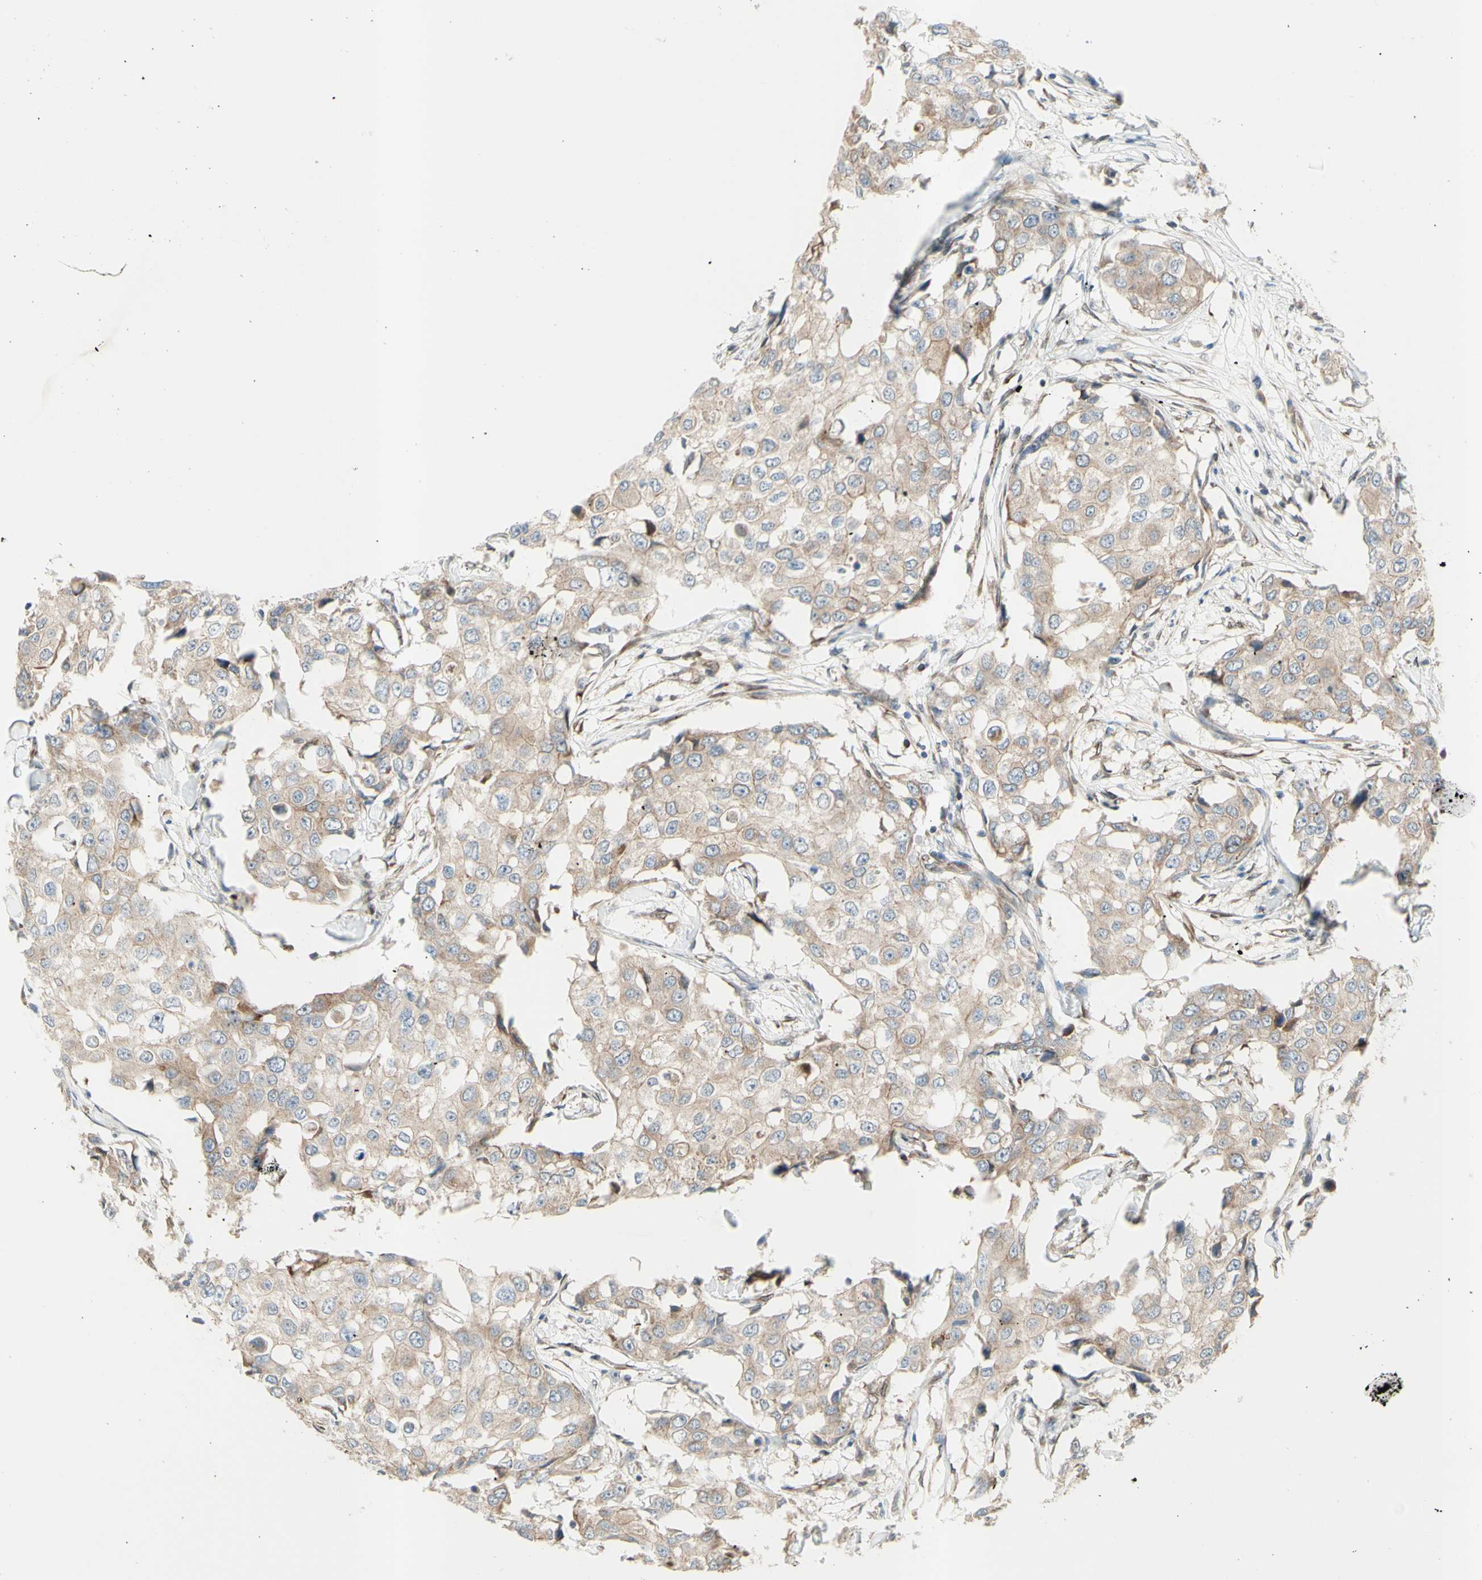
{"staining": {"intensity": "weak", "quantity": ">75%", "location": "cytoplasmic/membranous"}, "tissue": "breast cancer", "cell_type": "Tumor cells", "image_type": "cancer", "snomed": [{"axis": "morphology", "description": "Duct carcinoma"}, {"axis": "topography", "description": "Breast"}], "caption": "The immunohistochemical stain shows weak cytoplasmic/membranous positivity in tumor cells of breast cancer (invasive ductal carcinoma) tissue. (brown staining indicates protein expression, while blue staining denotes nuclei).", "gene": "TRAF2", "patient": {"sex": "female", "age": 27}}